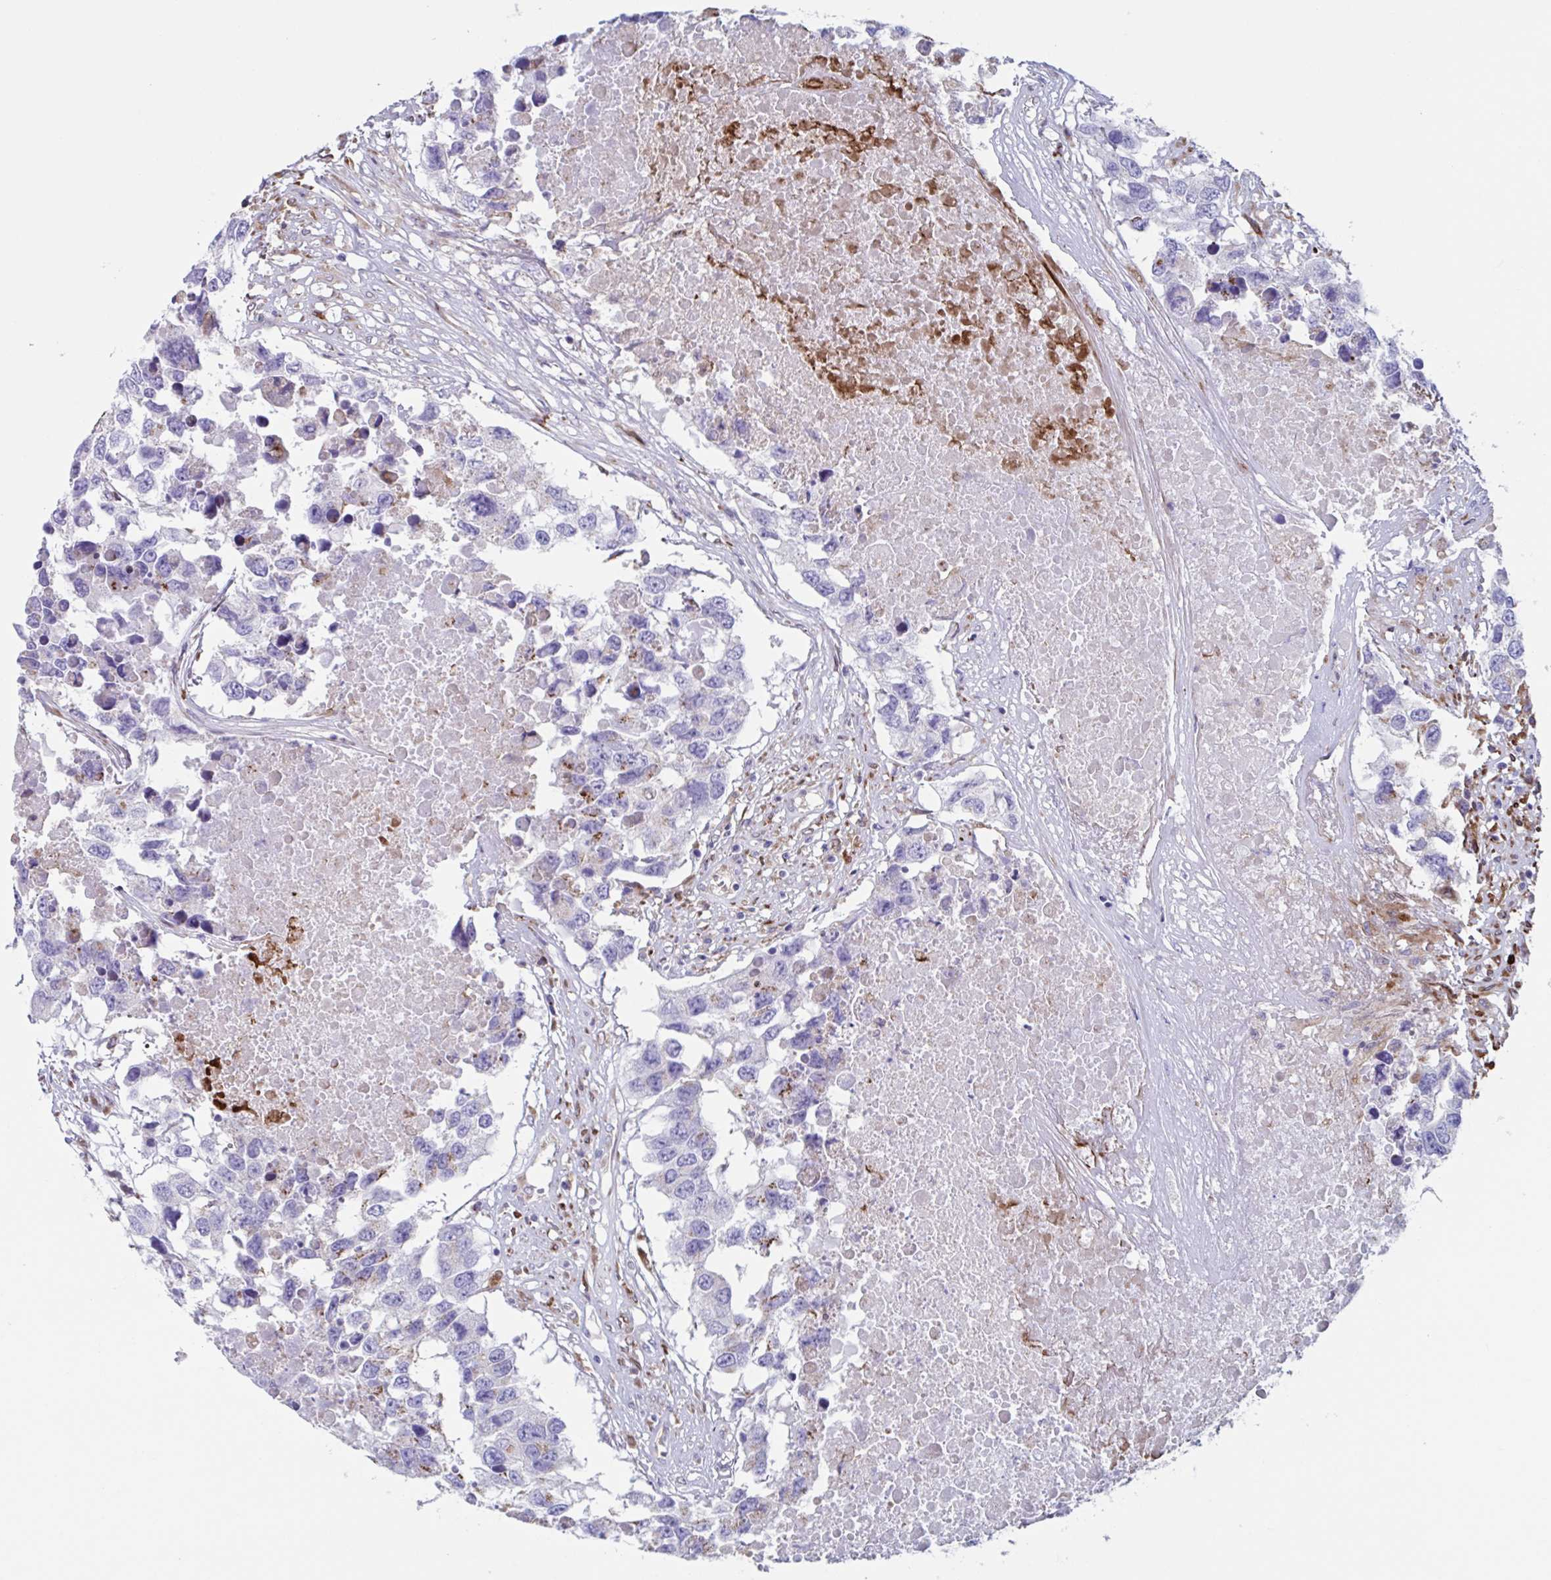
{"staining": {"intensity": "moderate", "quantity": "<25%", "location": "cytoplasmic/membranous"}, "tissue": "testis cancer", "cell_type": "Tumor cells", "image_type": "cancer", "snomed": [{"axis": "morphology", "description": "Carcinoma, Embryonal, NOS"}, {"axis": "topography", "description": "Testis"}], "caption": "A micrograph showing moderate cytoplasmic/membranous expression in about <25% of tumor cells in testis cancer, as visualized by brown immunohistochemical staining.", "gene": "RFK", "patient": {"sex": "male", "age": 83}}